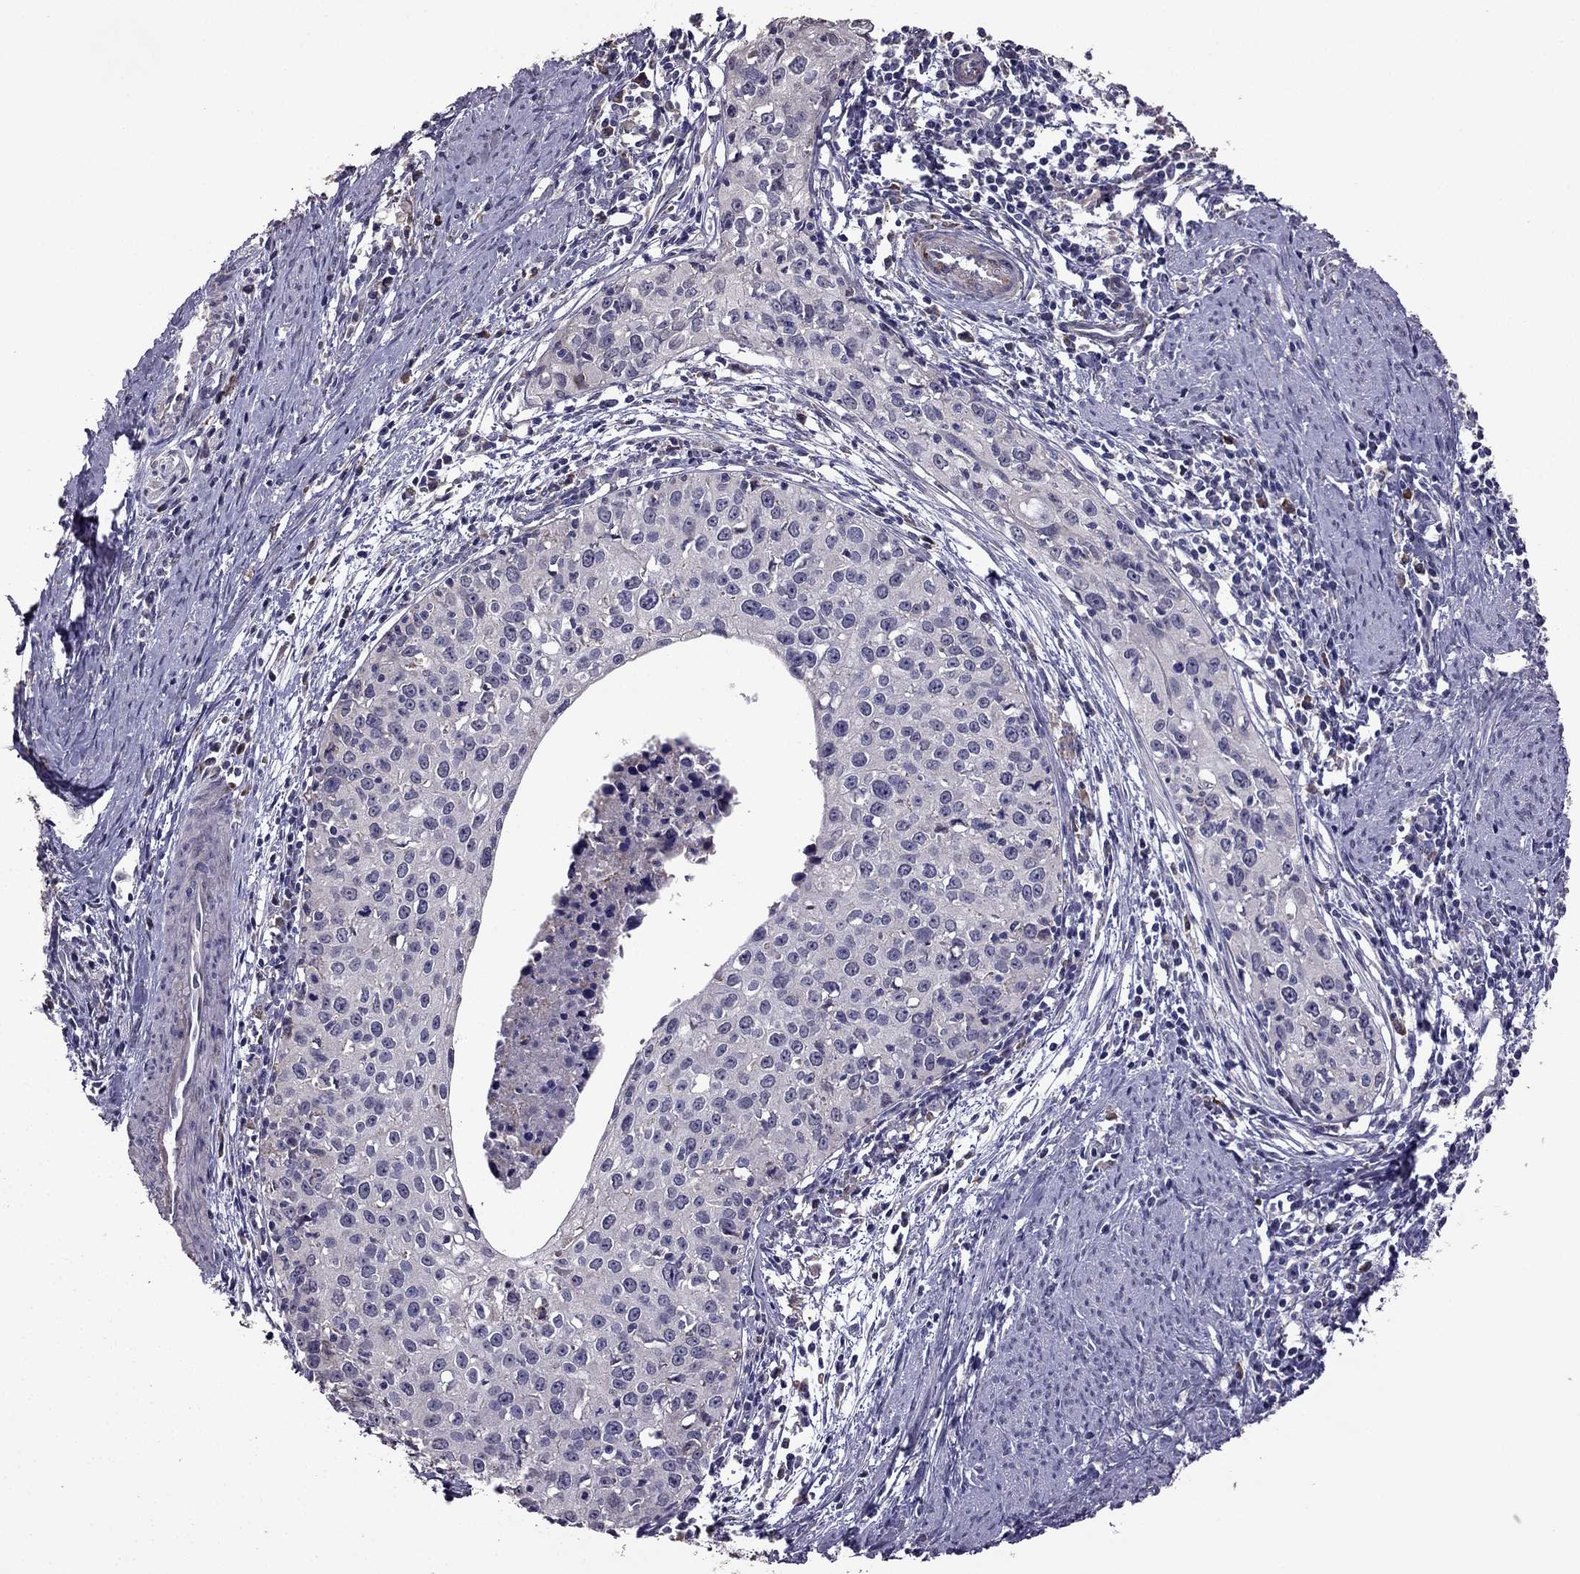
{"staining": {"intensity": "negative", "quantity": "none", "location": "none"}, "tissue": "cervical cancer", "cell_type": "Tumor cells", "image_type": "cancer", "snomed": [{"axis": "morphology", "description": "Squamous cell carcinoma, NOS"}, {"axis": "topography", "description": "Cervix"}], "caption": "A micrograph of cervical cancer (squamous cell carcinoma) stained for a protein demonstrates no brown staining in tumor cells. (Stains: DAB (3,3'-diaminobenzidine) immunohistochemistry (IHC) with hematoxylin counter stain, Microscopy: brightfield microscopy at high magnification).", "gene": "CDH9", "patient": {"sex": "female", "age": 40}}